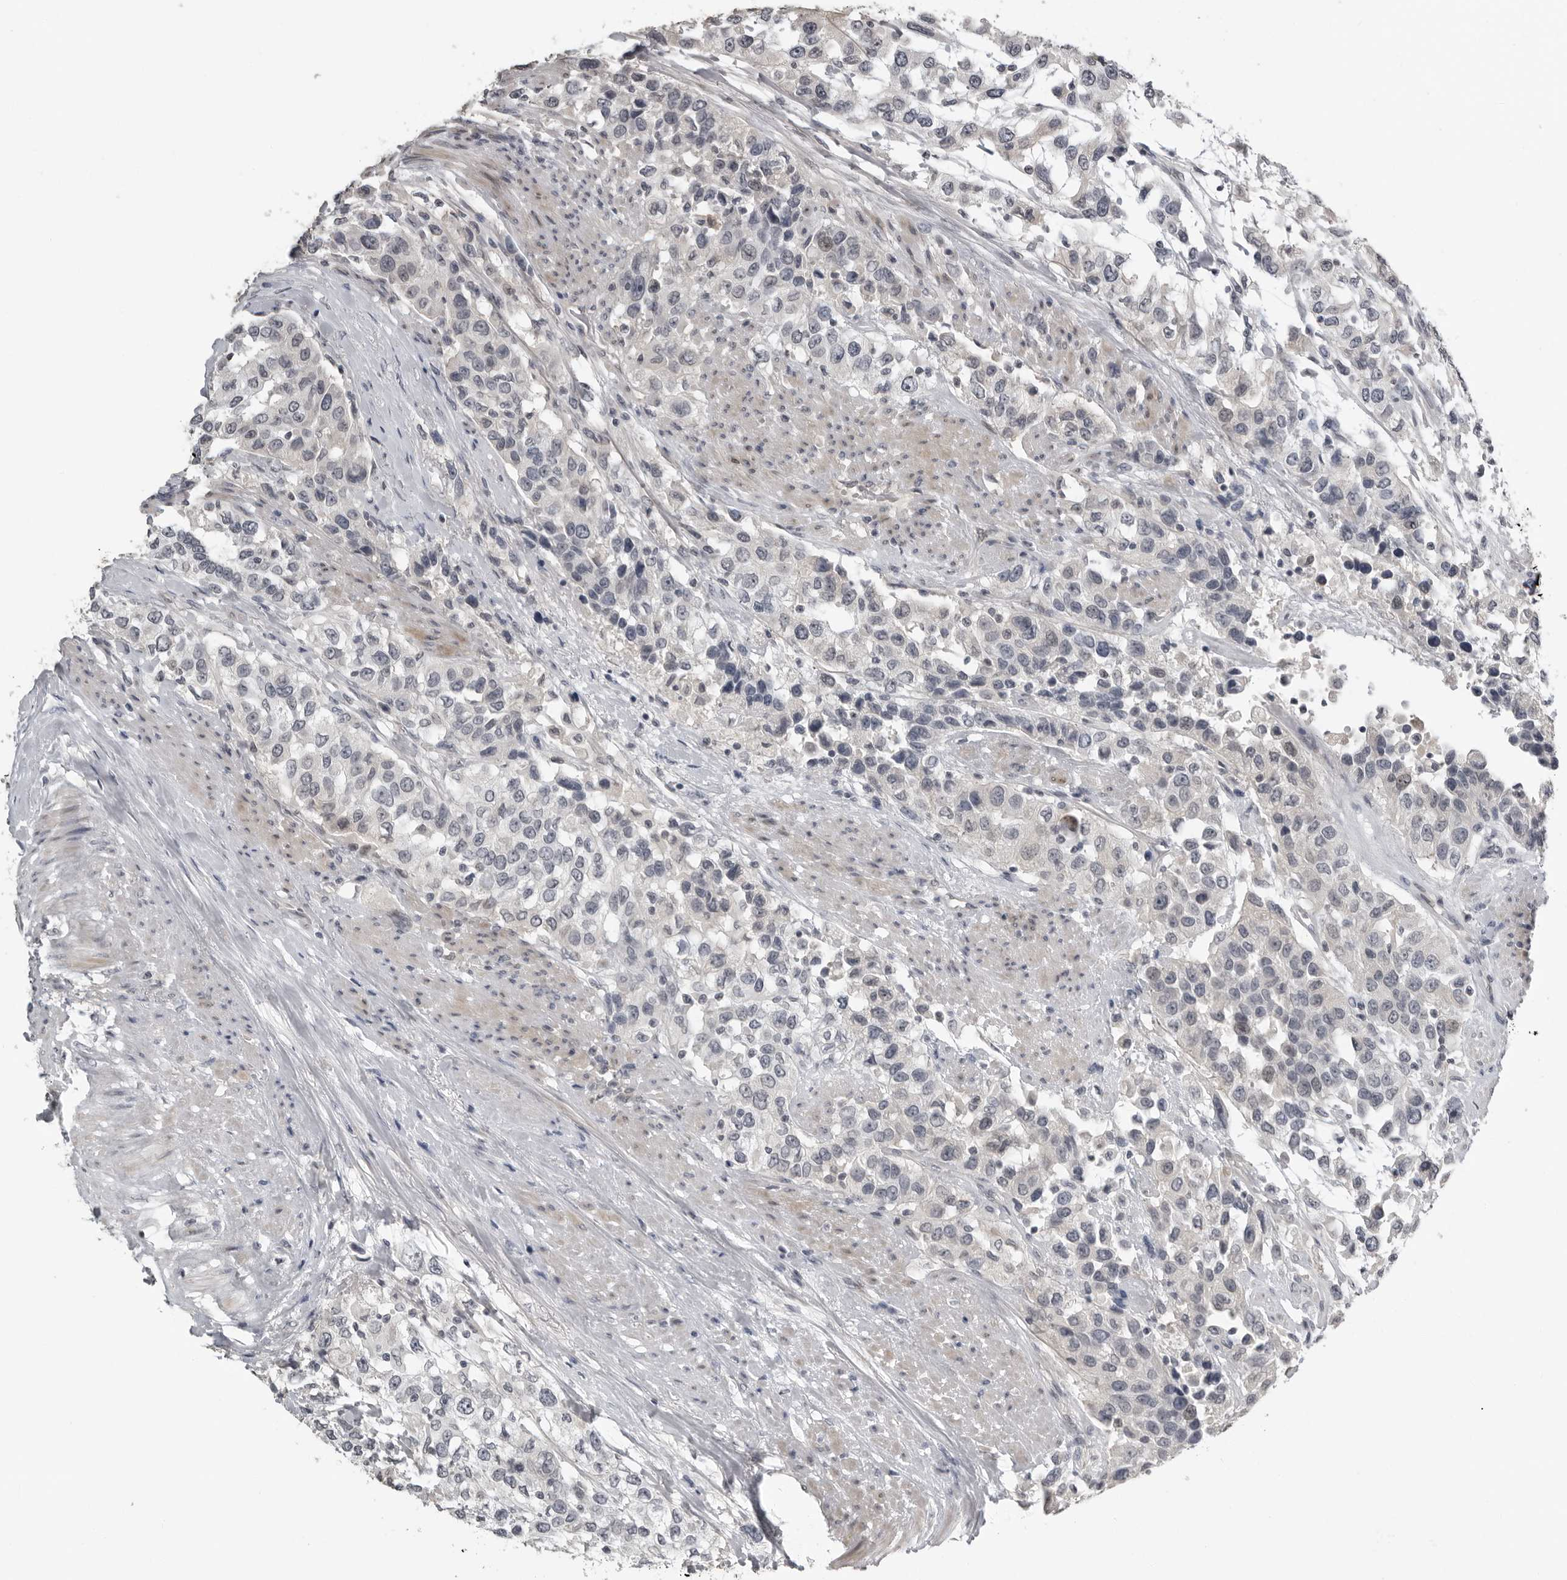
{"staining": {"intensity": "negative", "quantity": "none", "location": "none"}, "tissue": "urothelial cancer", "cell_type": "Tumor cells", "image_type": "cancer", "snomed": [{"axis": "morphology", "description": "Urothelial carcinoma, High grade"}, {"axis": "topography", "description": "Urinary bladder"}], "caption": "This is an IHC histopathology image of human urothelial cancer. There is no staining in tumor cells.", "gene": "PRRX2", "patient": {"sex": "female", "age": 80}}